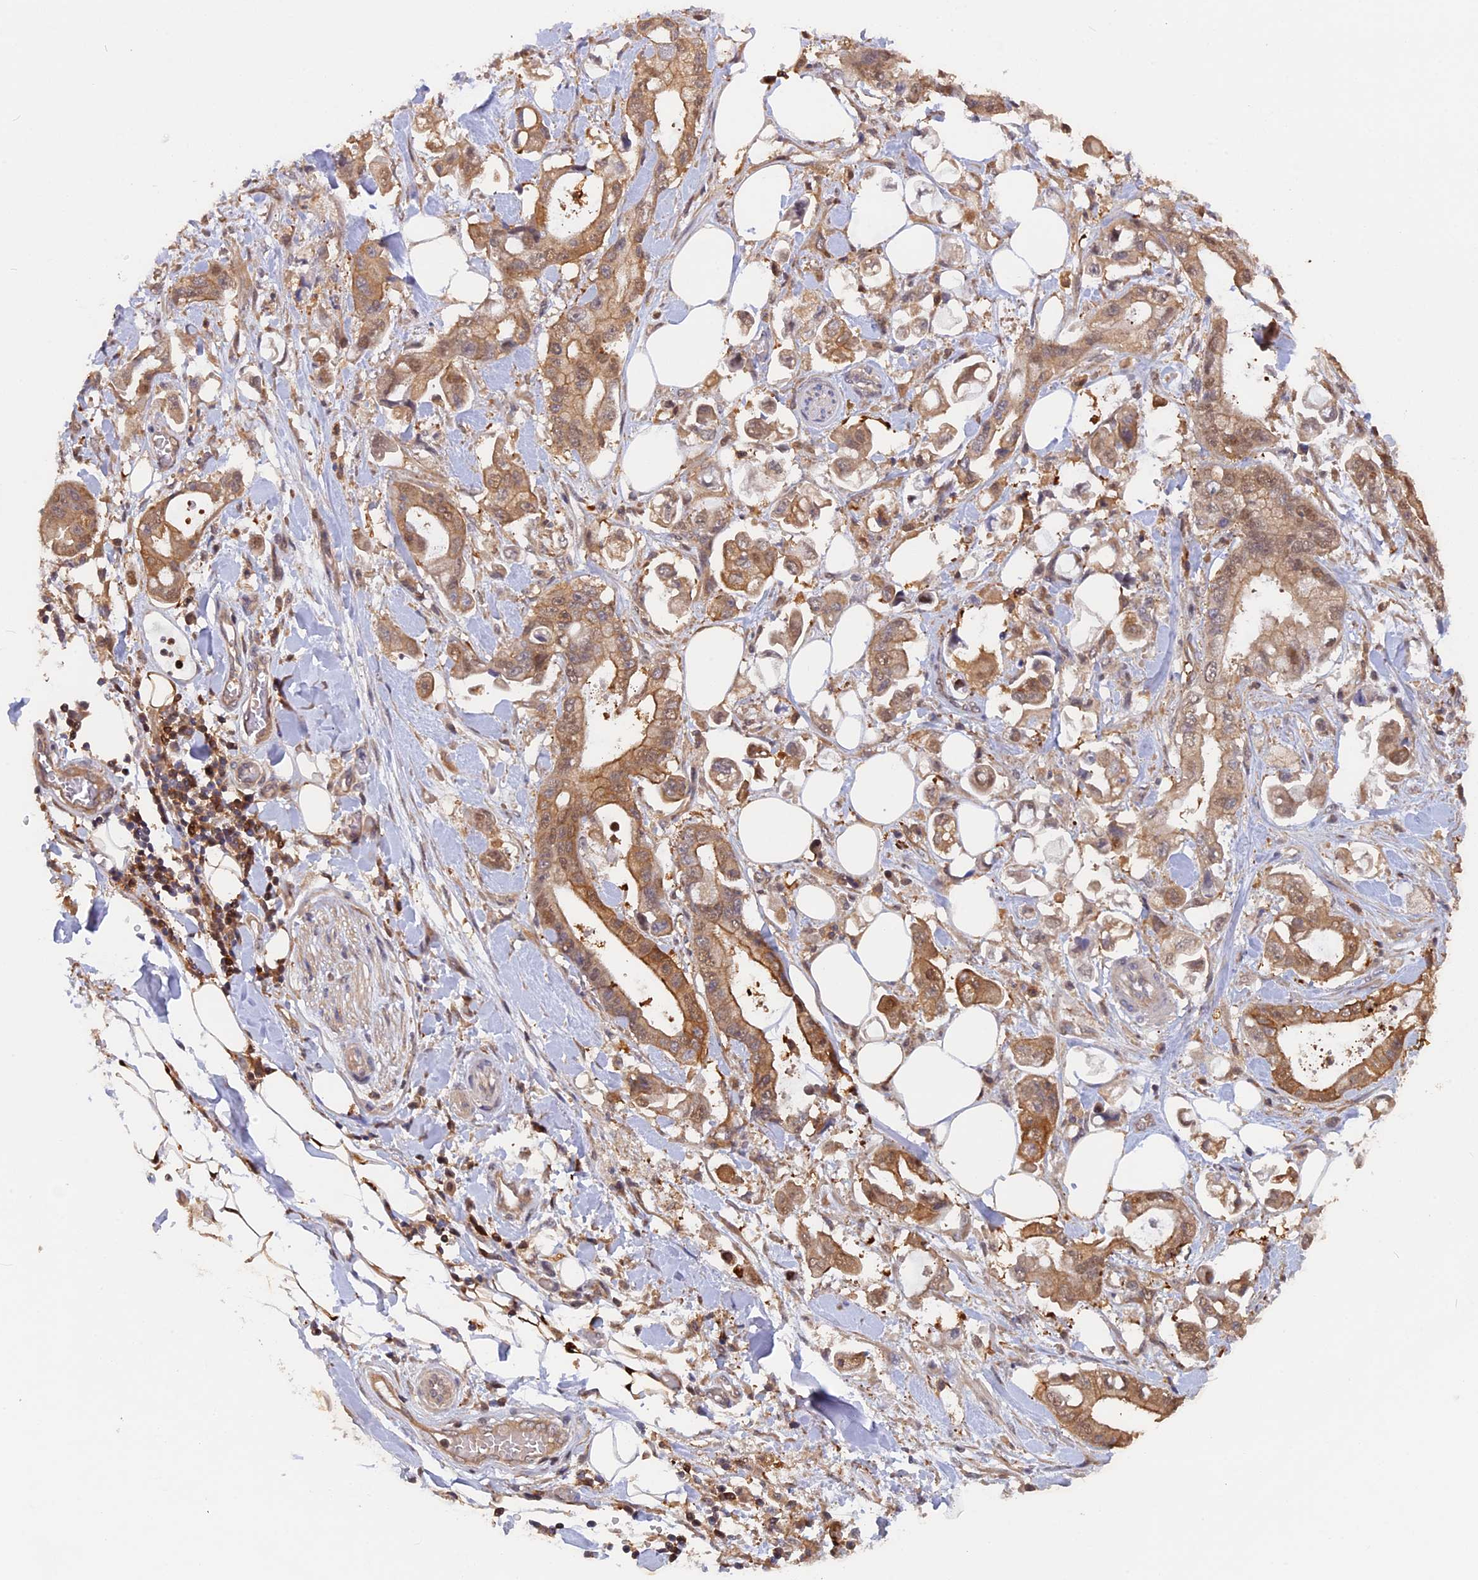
{"staining": {"intensity": "moderate", "quantity": ">75%", "location": "cytoplasmic/membranous,nuclear"}, "tissue": "stomach cancer", "cell_type": "Tumor cells", "image_type": "cancer", "snomed": [{"axis": "morphology", "description": "Adenocarcinoma, NOS"}, {"axis": "topography", "description": "Stomach"}], "caption": "A photomicrograph of human adenocarcinoma (stomach) stained for a protein exhibits moderate cytoplasmic/membranous and nuclear brown staining in tumor cells.", "gene": "BLVRA", "patient": {"sex": "male", "age": 62}}